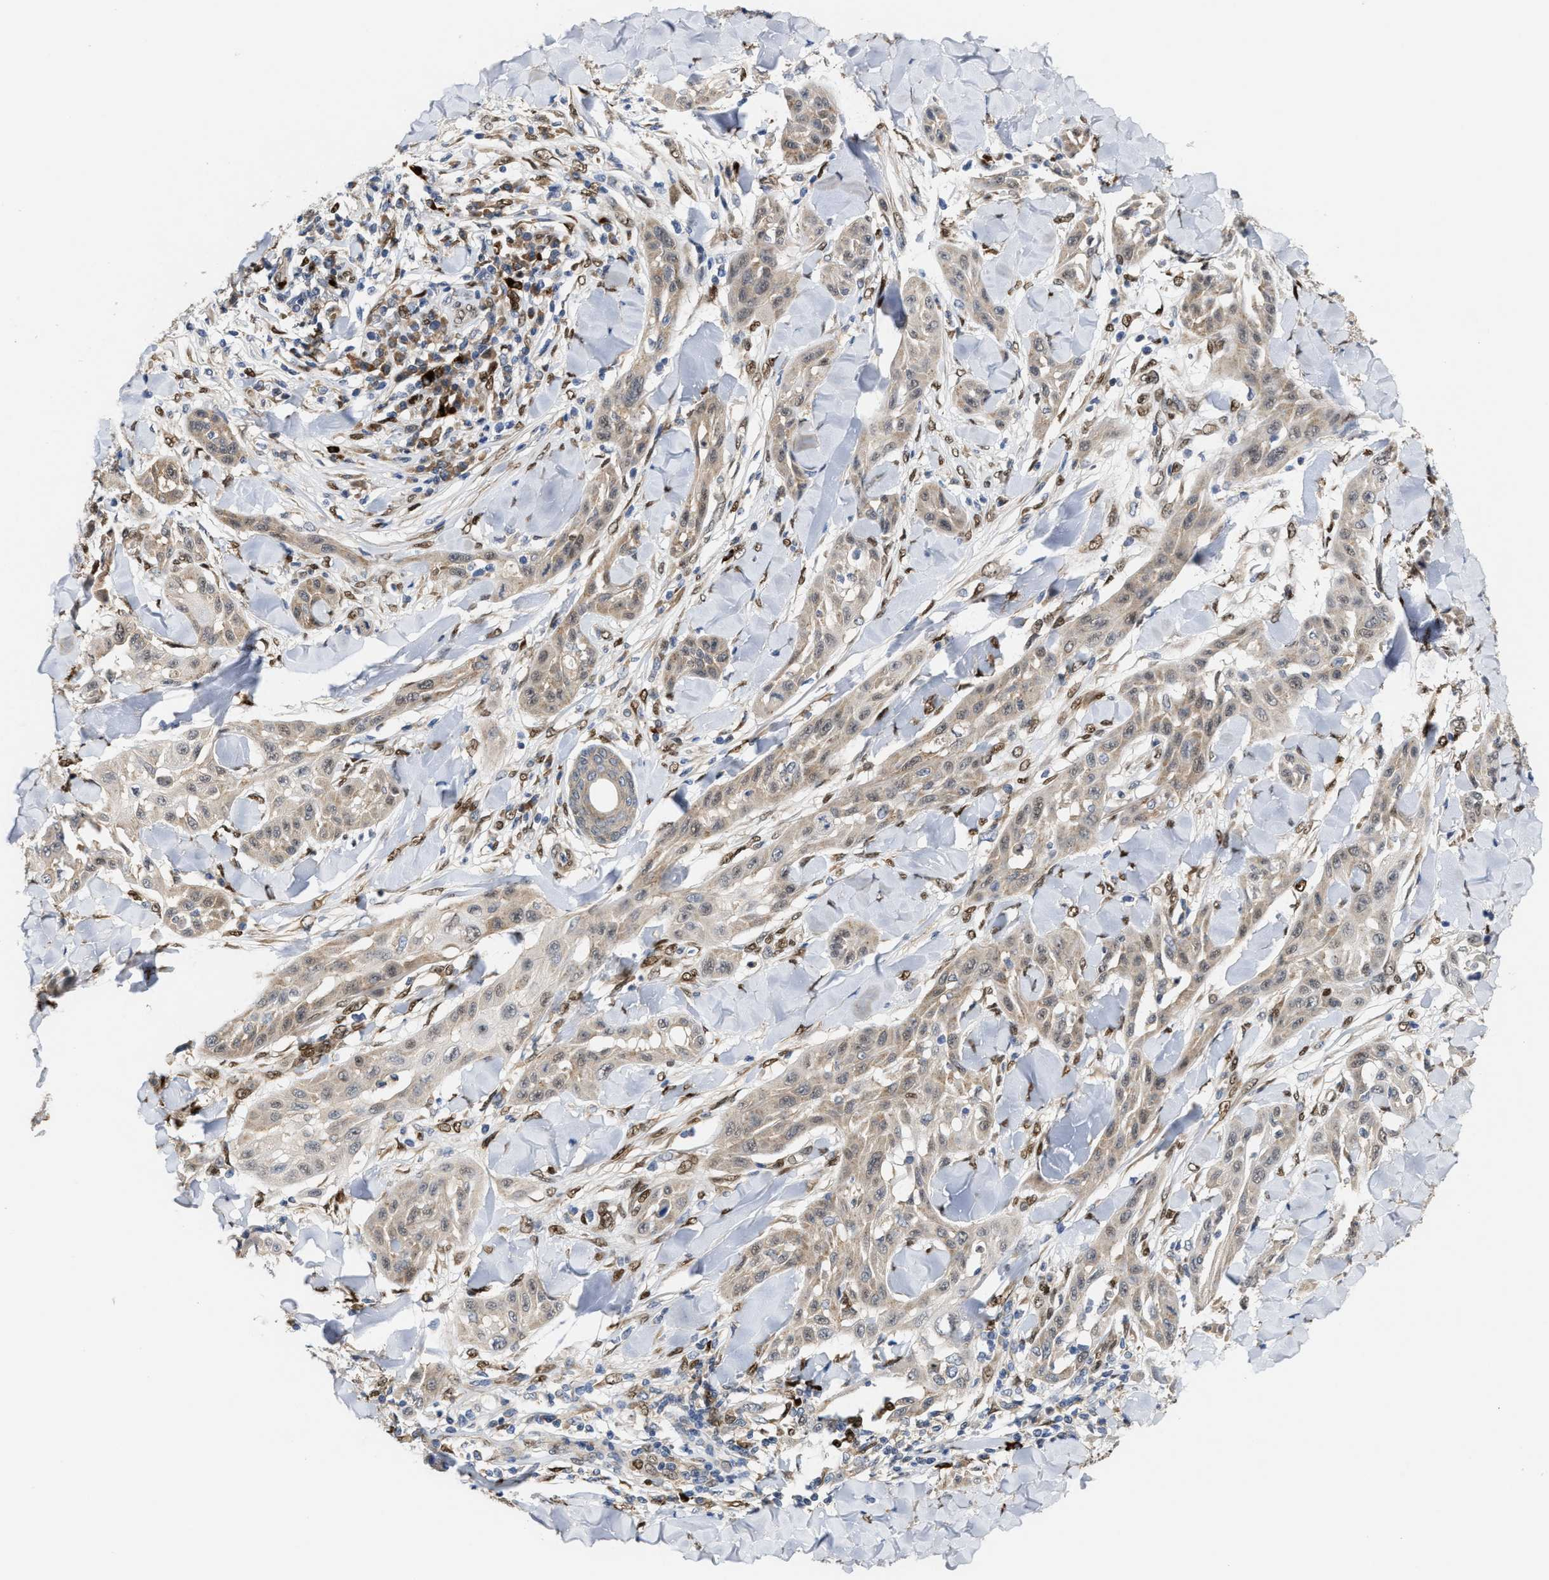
{"staining": {"intensity": "weak", "quantity": "25%-75%", "location": "cytoplasmic/membranous"}, "tissue": "skin cancer", "cell_type": "Tumor cells", "image_type": "cancer", "snomed": [{"axis": "morphology", "description": "Squamous cell carcinoma, NOS"}, {"axis": "topography", "description": "Skin"}], "caption": "Protein expression analysis of squamous cell carcinoma (skin) demonstrates weak cytoplasmic/membranous staining in approximately 25%-75% of tumor cells.", "gene": "TCF4", "patient": {"sex": "male", "age": 24}}